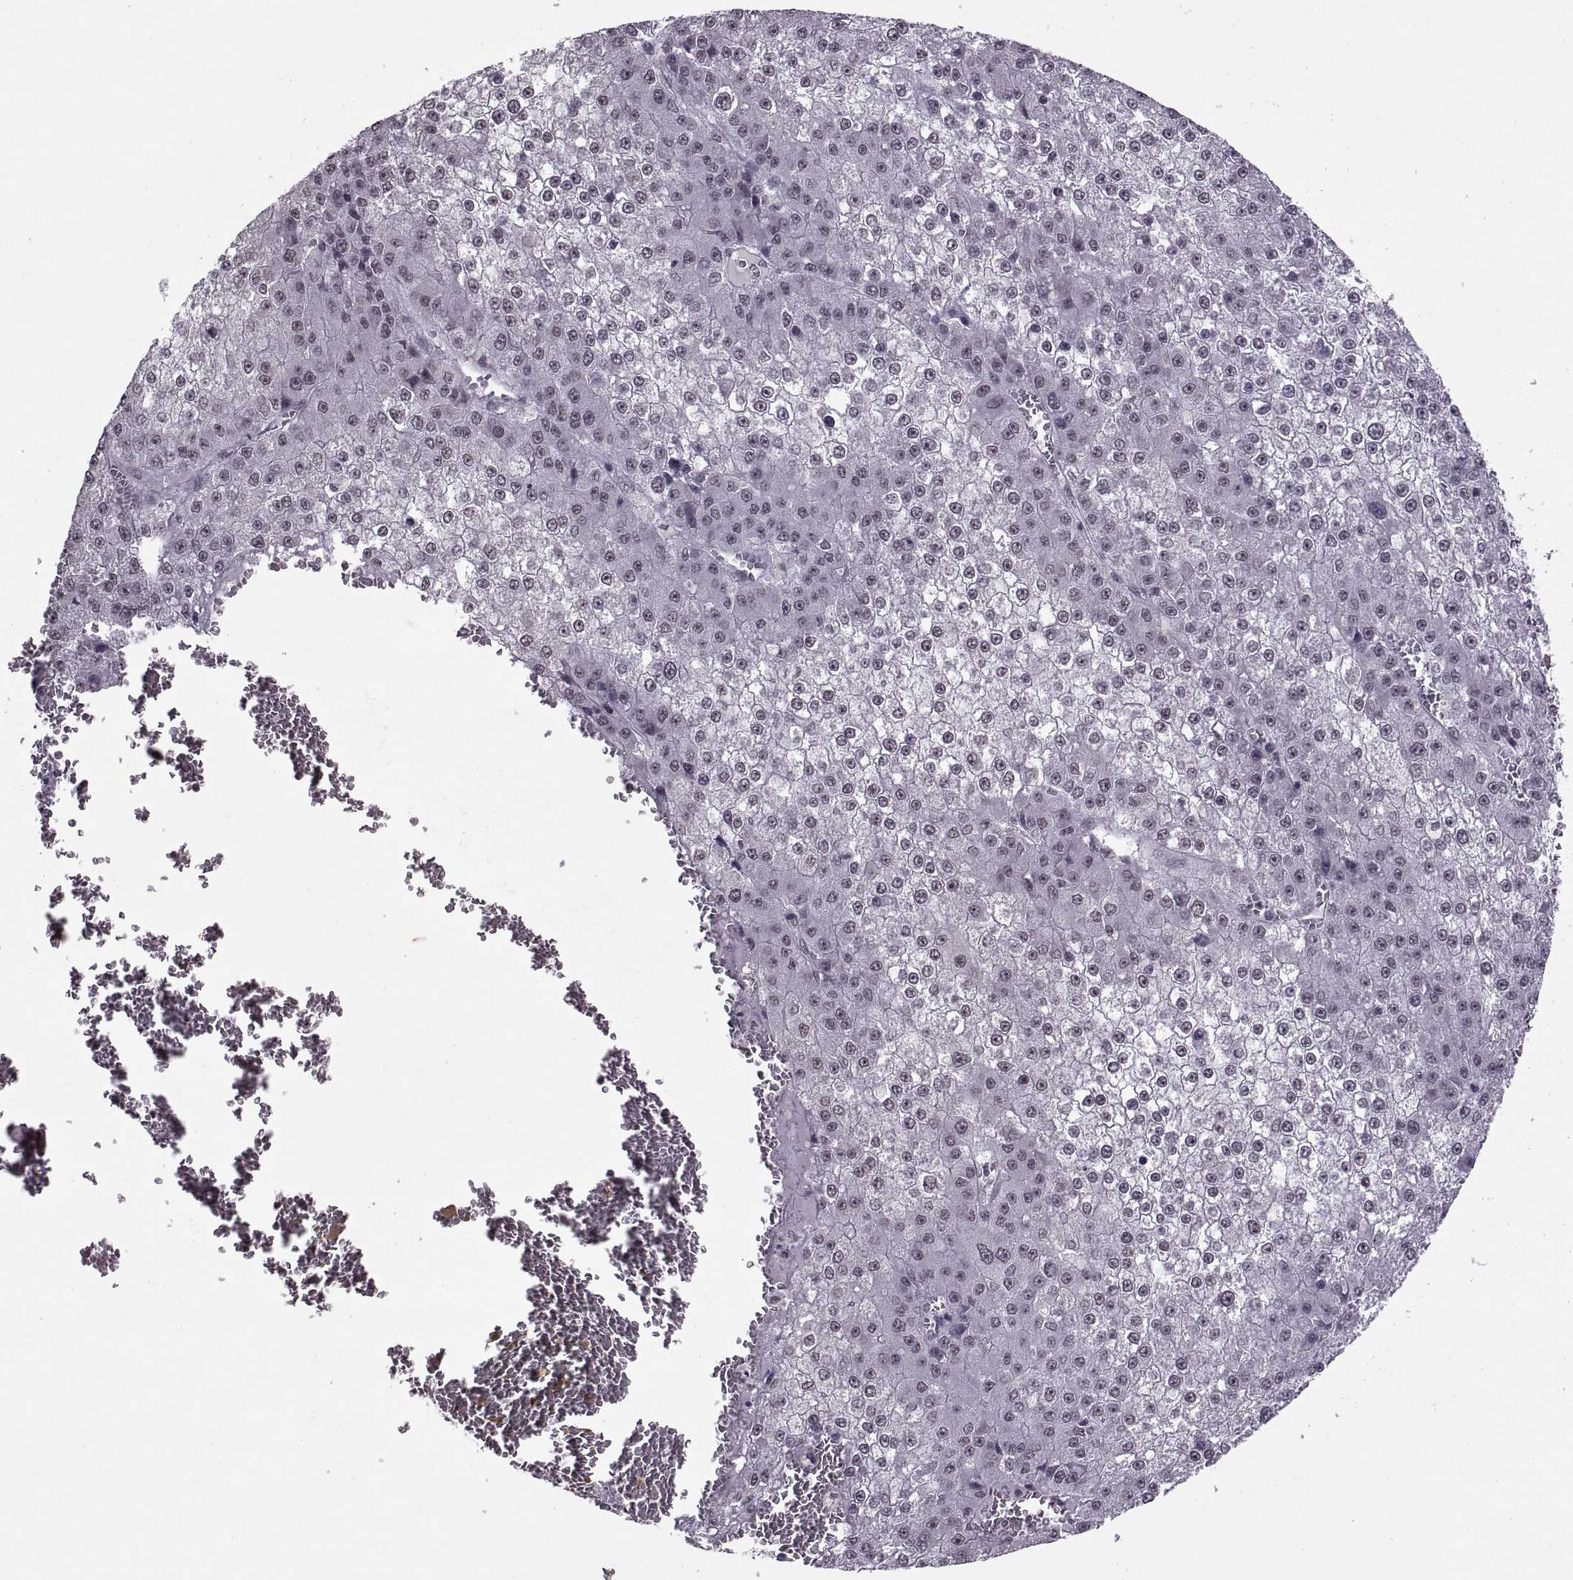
{"staining": {"intensity": "negative", "quantity": "none", "location": "none"}, "tissue": "liver cancer", "cell_type": "Tumor cells", "image_type": "cancer", "snomed": [{"axis": "morphology", "description": "Carcinoma, Hepatocellular, NOS"}, {"axis": "topography", "description": "Liver"}], "caption": "There is no significant expression in tumor cells of liver cancer.", "gene": "OTP", "patient": {"sex": "female", "age": 73}}